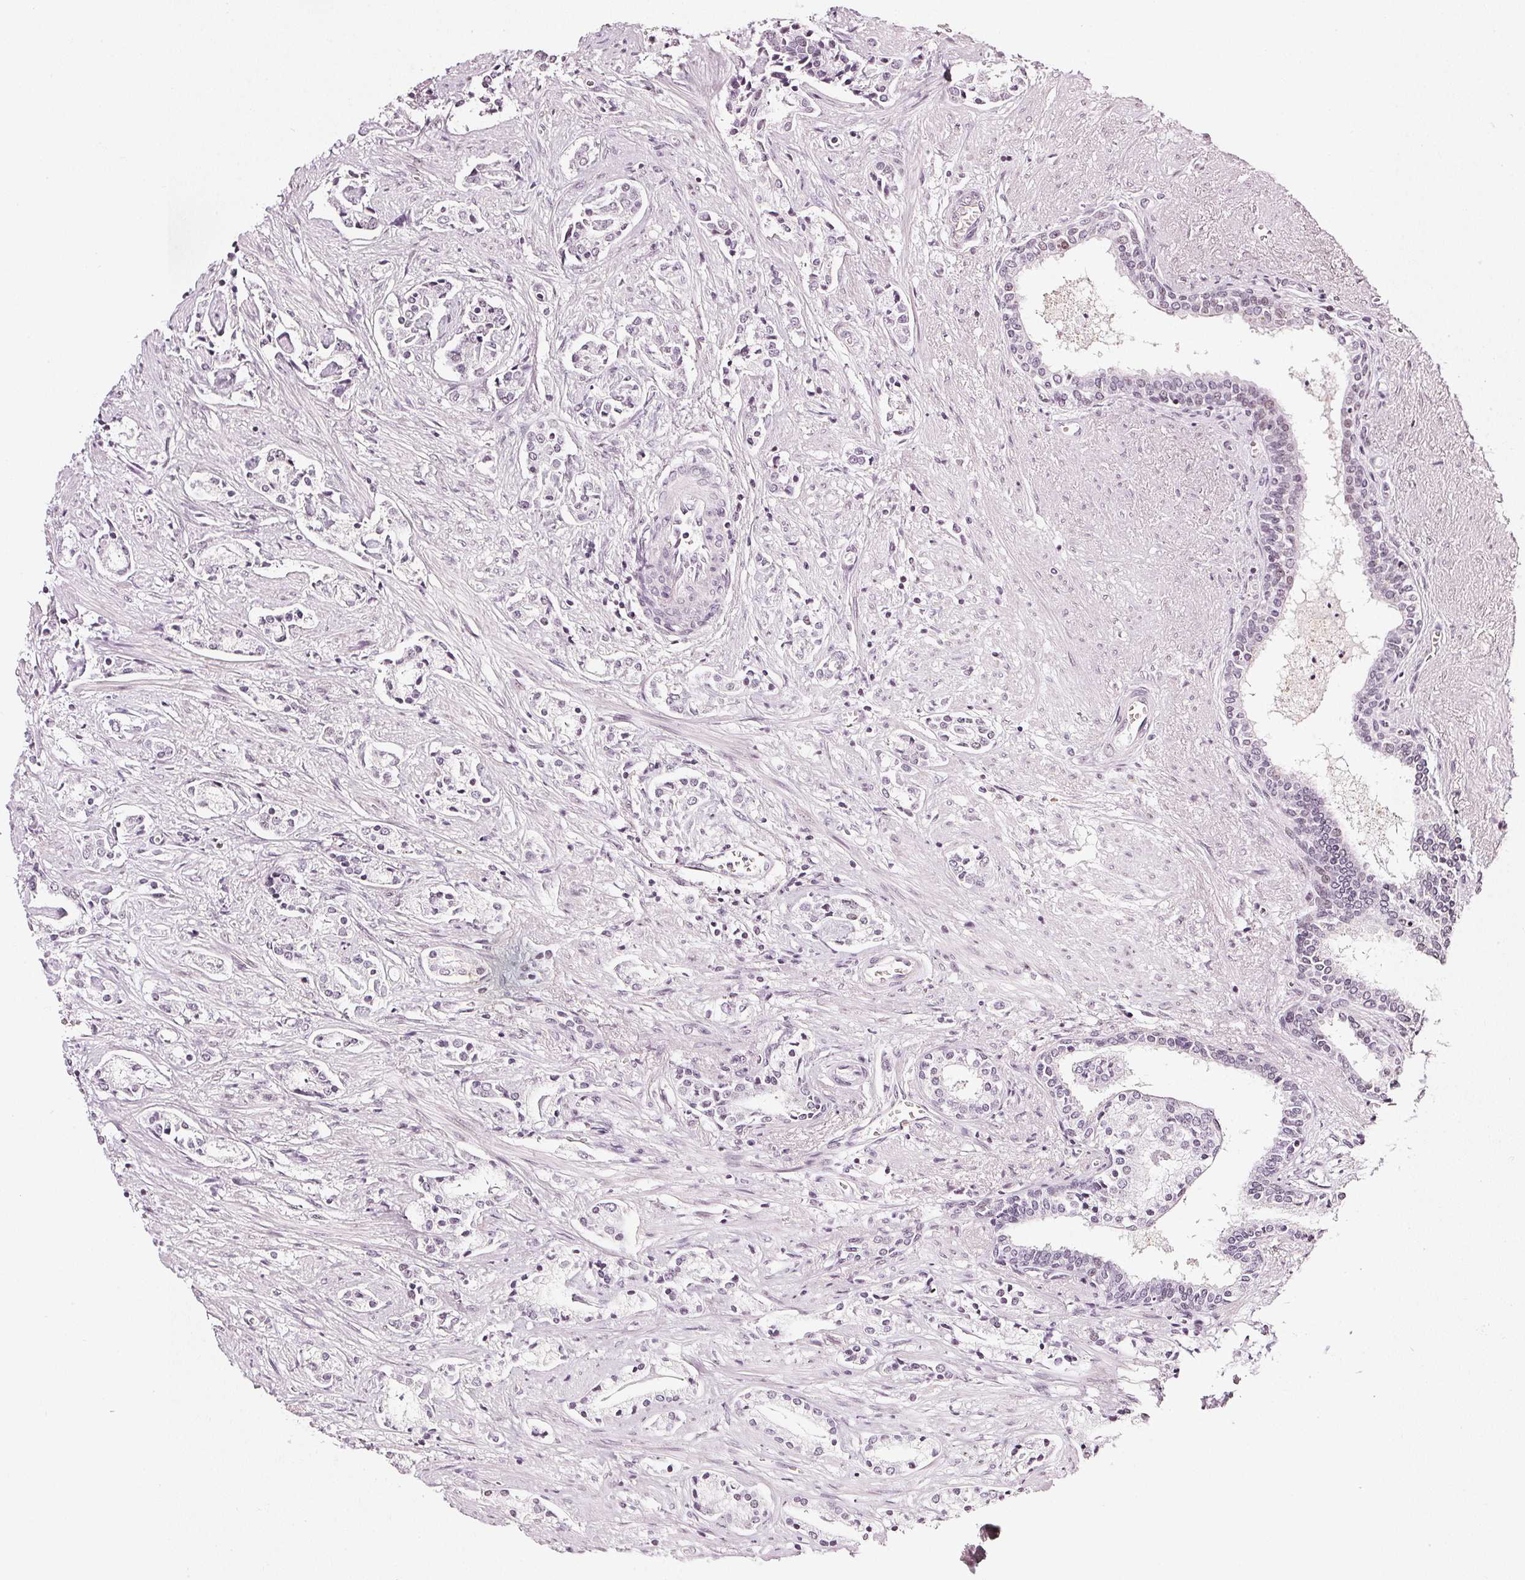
{"staining": {"intensity": "negative", "quantity": "none", "location": "none"}, "tissue": "prostate cancer", "cell_type": "Tumor cells", "image_type": "cancer", "snomed": [{"axis": "morphology", "description": "Adenocarcinoma, NOS"}, {"axis": "topography", "description": "Prostate"}], "caption": "Micrograph shows no significant protein staining in tumor cells of prostate adenocarcinoma. Brightfield microscopy of immunohistochemistry stained with DAB (brown) and hematoxylin (blue), captured at high magnification.", "gene": "DNAJC6", "patient": {"sex": "male", "age": 64}}